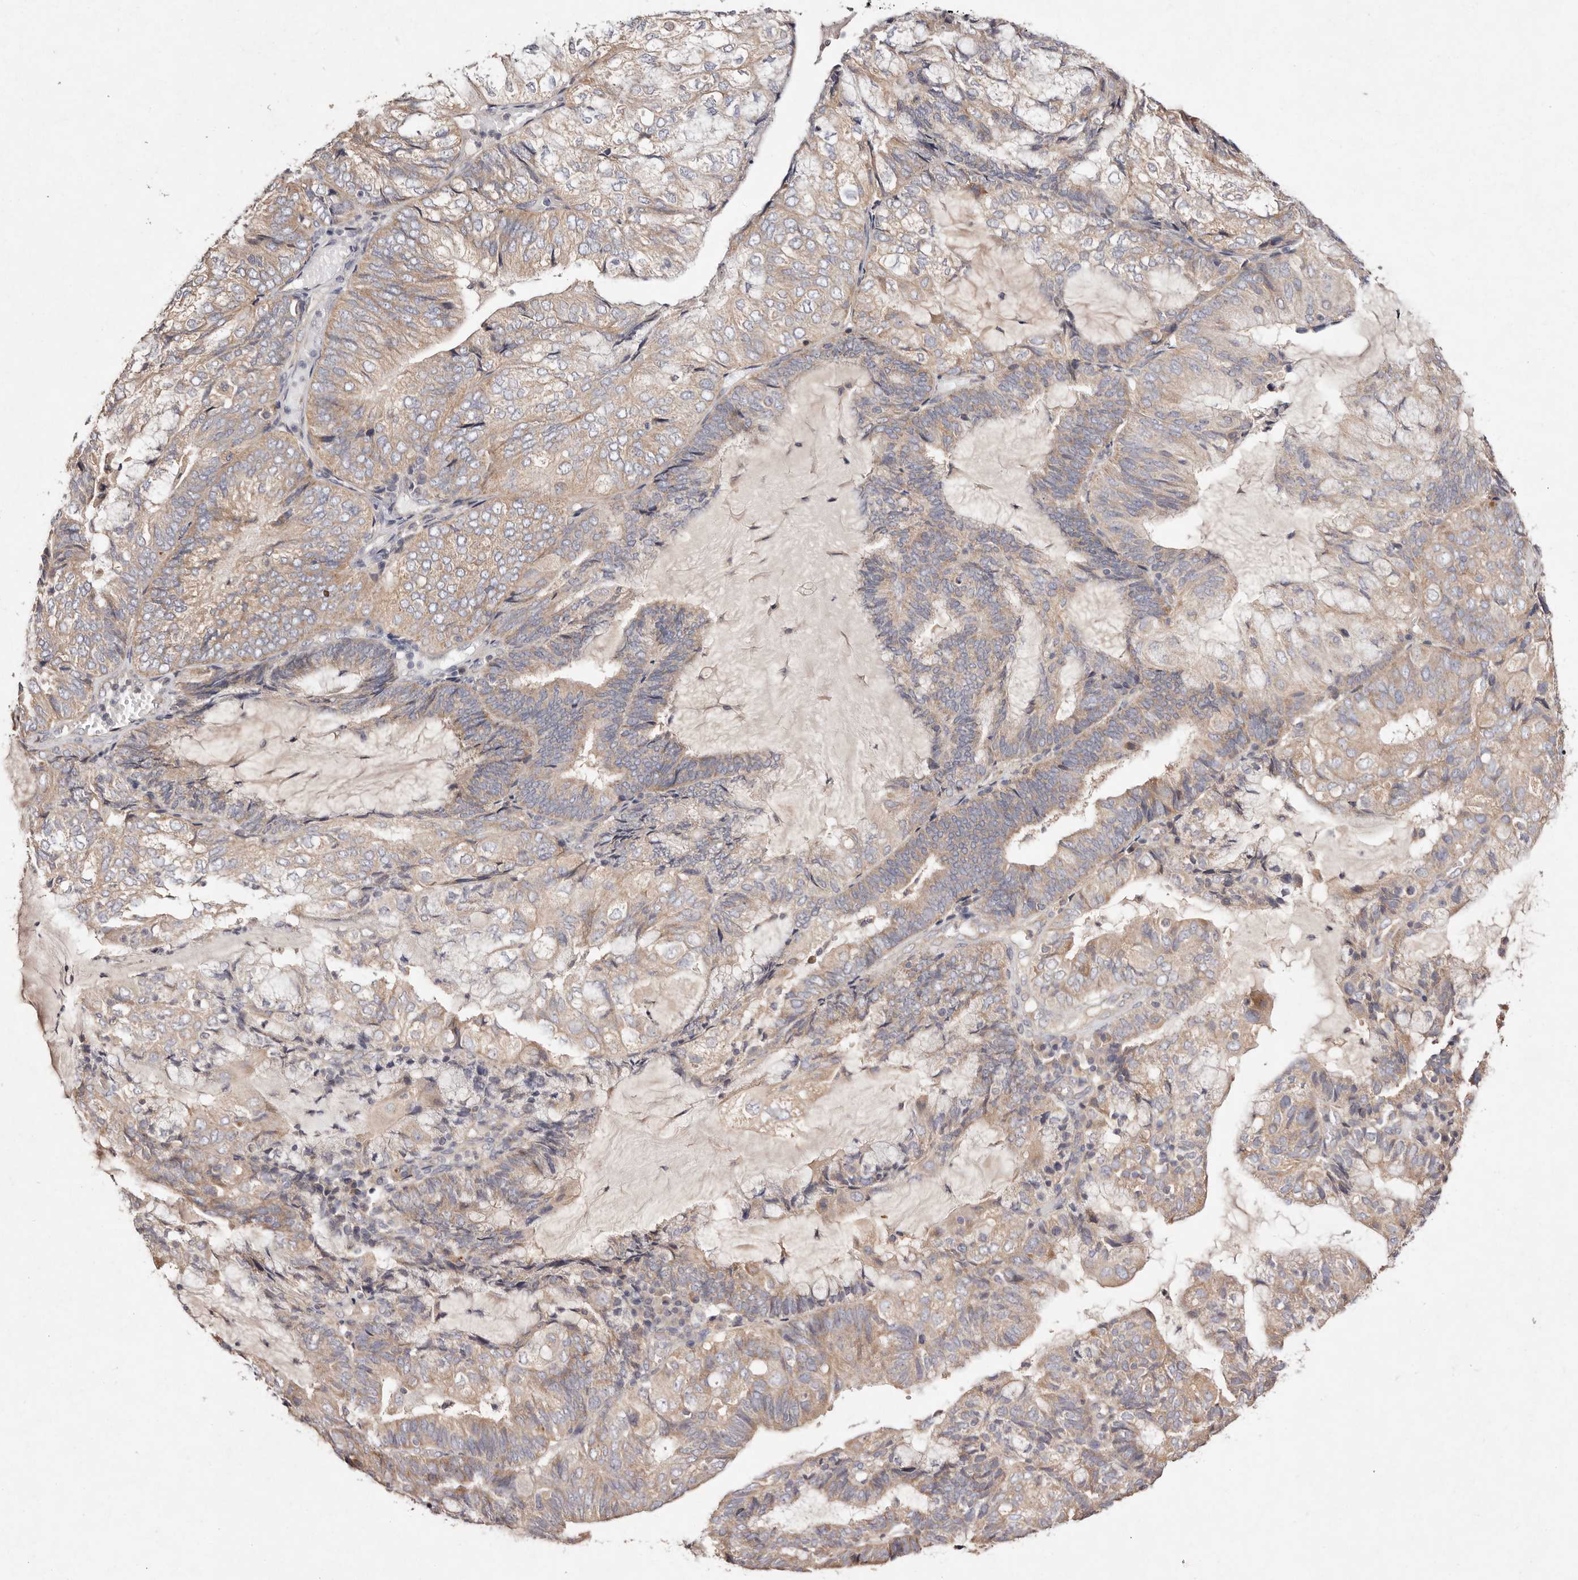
{"staining": {"intensity": "weak", "quantity": ">75%", "location": "cytoplasmic/membranous"}, "tissue": "endometrial cancer", "cell_type": "Tumor cells", "image_type": "cancer", "snomed": [{"axis": "morphology", "description": "Adenocarcinoma, NOS"}, {"axis": "topography", "description": "Endometrium"}], "caption": "The histopathology image shows a brown stain indicating the presence of a protein in the cytoplasmic/membranous of tumor cells in endometrial cancer.", "gene": "TSC2", "patient": {"sex": "female", "age": 81}}